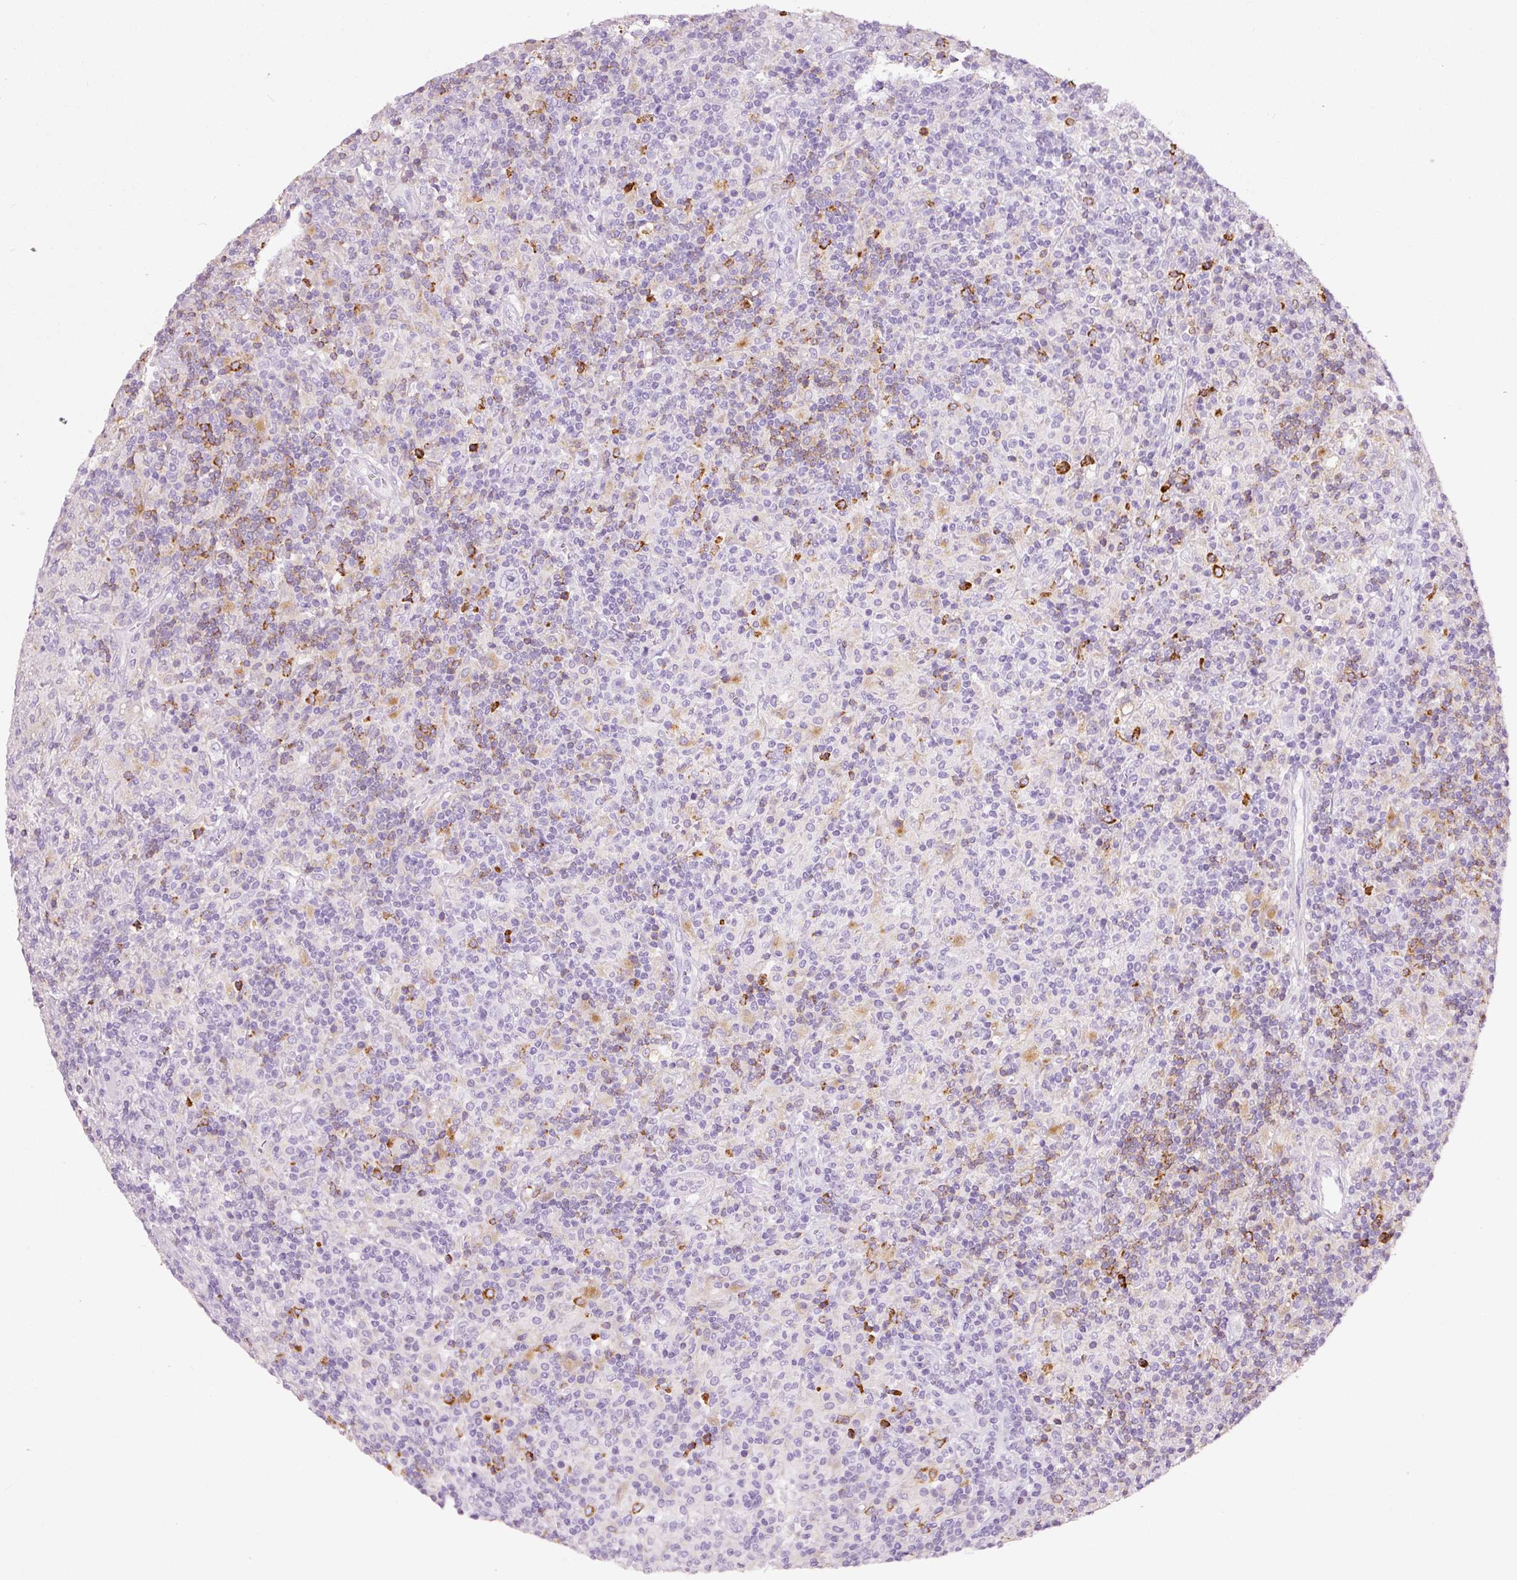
{"staining": {"intensity": "negative", "quantity": "none", "location": "none"}, "tissue": "lymphoma", "cell_type": "Tumor cells", "image_type": "cancer", "snomed": [{"axis": "morphology", "description": "Hodgkin's disease, NOS"}, {"axis": "topography", "description": "Lymph node"}], "caption": "High magnification brightfield microscopy of Hodgkin's disease stained with DAB (3,3'-diaminobenzidine) (brown) and counterstained with hematoxylin (blue): tumor cells show no significant positivity. (Brightfield microscopy of DAB immunohistochemistry (IHC) at high magnification).", "gene": "CYB561A3", "patient": {"sex": "male", "age": 70}}